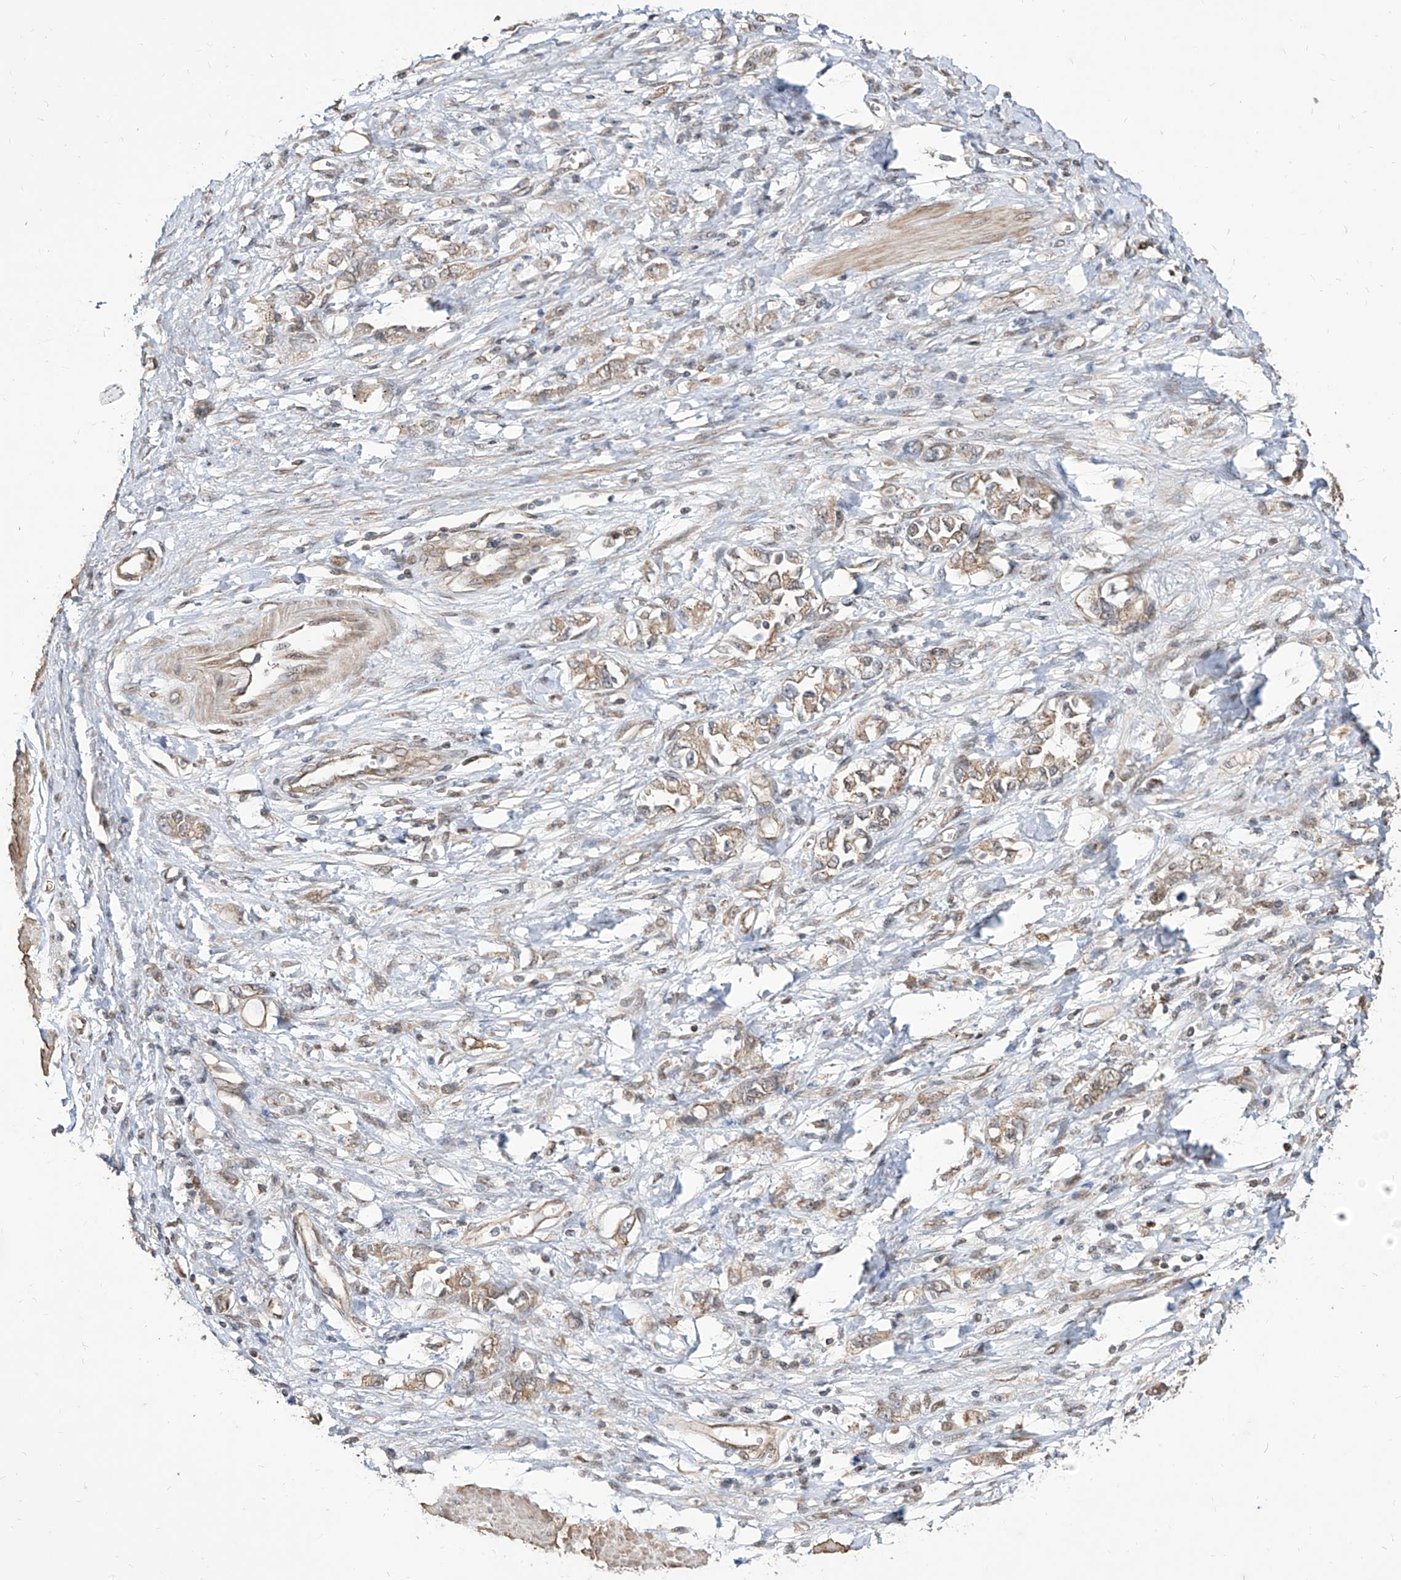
{"staining": {"intensity": "weak", "quantity": ">75%", "location": "cytoplasmic/membranous"}, "tissue": "stomach cancer", "cell_type": "Tumor cells", "image_type": "cancer", "snomed": [{"axis": "morphology", "description": "Adenocarcinoma, NOS"}, {"axis": "topography", "description": "Stomach"}], "caption": "IHC histopathology image of human stomach cancer stained for a protein (brown), which reveals low levels of weak cytoplasmic/membranous expression in approximately >75% of tumor cells.", "gene": "C8orf82", "patient": {"sex": "female", "age": 76}}